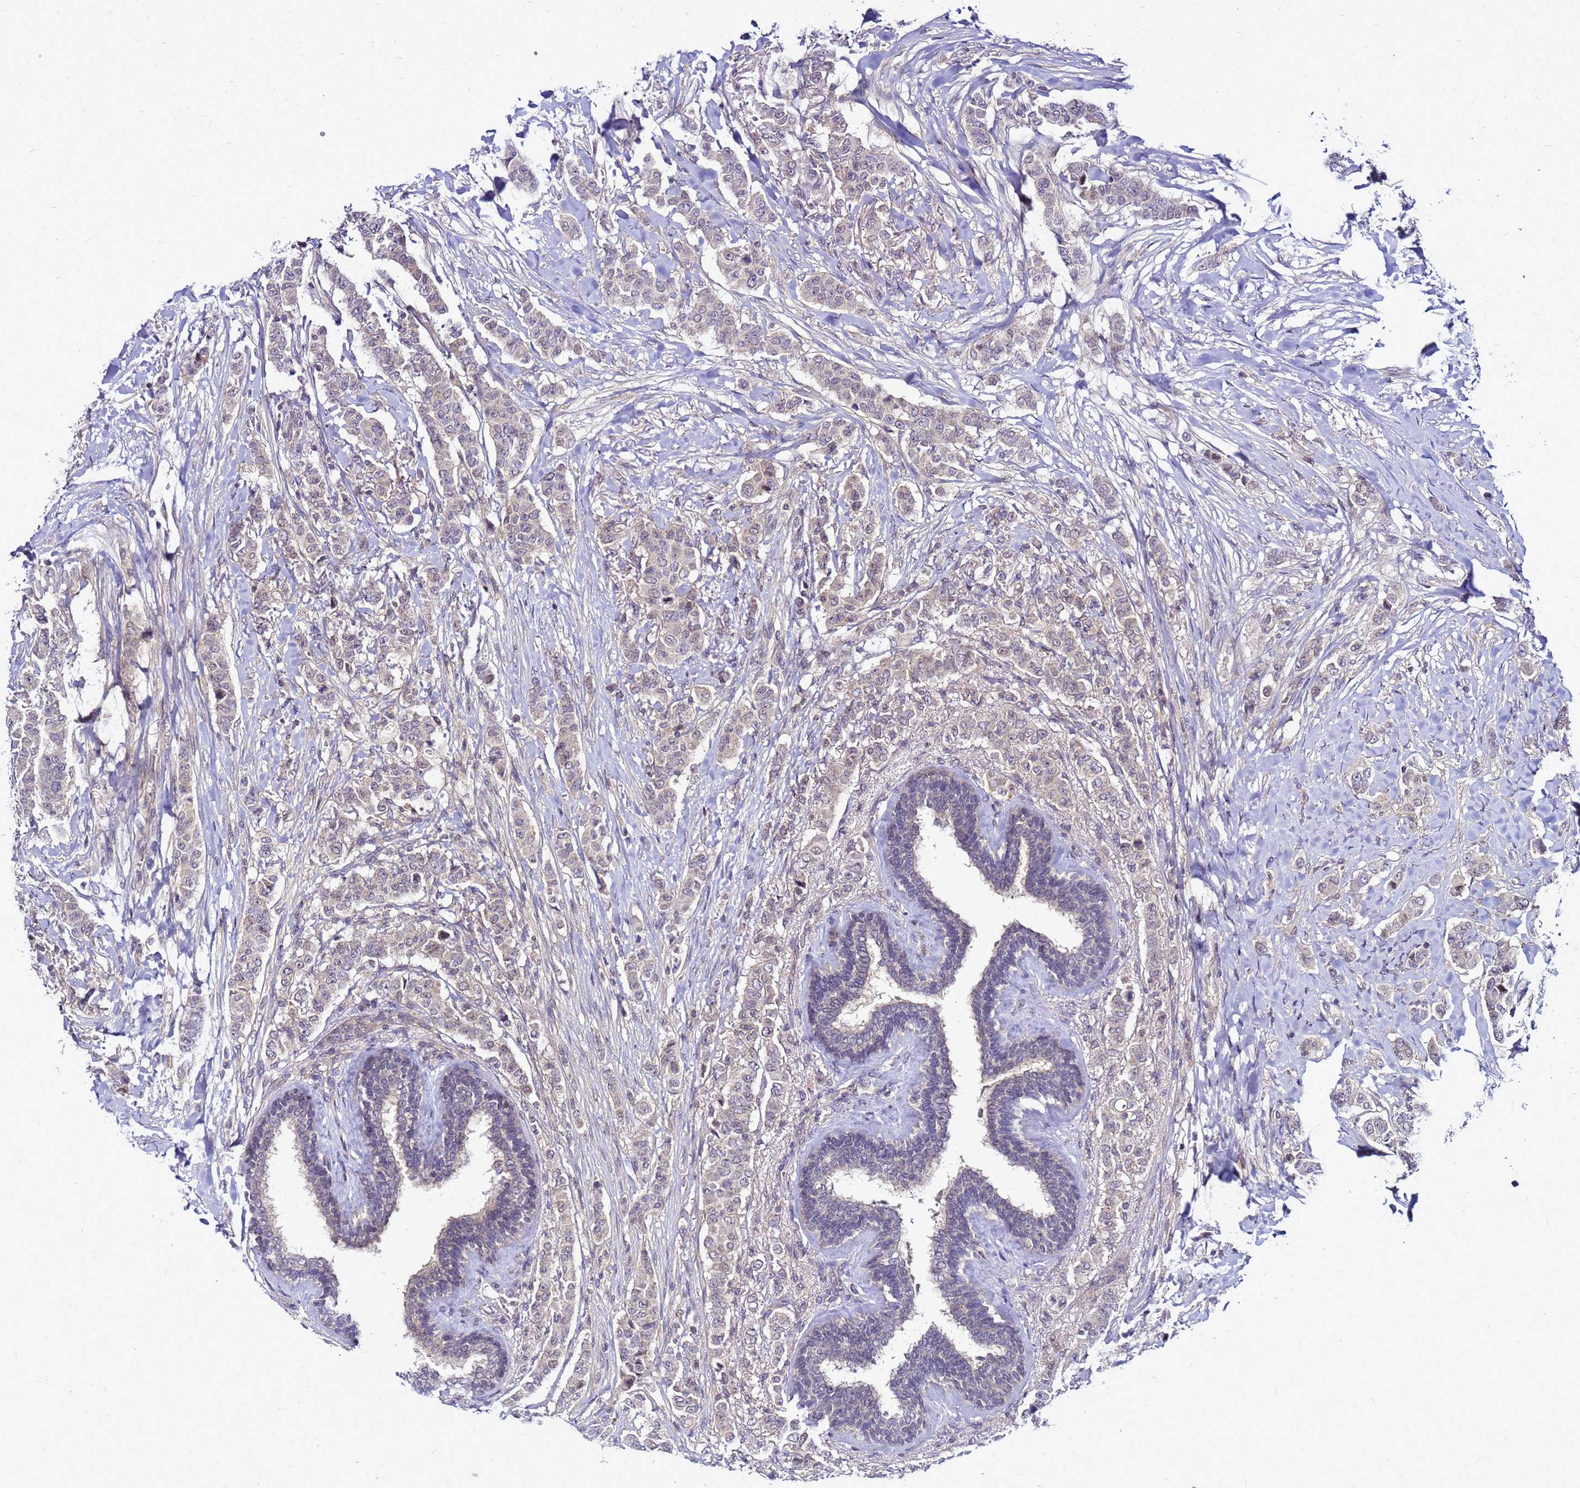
{"staining": {"intensity": "weak", "quantity": "<25%", "location": "cytoplasmic/membranous"}, "tissue": "breast cancer", "cell_type": "Tumor cells", "image_type": "cancer", "snomed": [{"axis": "morphology", "description": "Duct carcinoma"}, {"axis": "topography", "description": "Breast"}], "caption": "Photomicrograph shows no significant protein positivity in tumor cells of breast cancer (infiltrating ductal carcinoma).", "gene": "SAT1", "patient": {"sex": "female", "age": 40}}